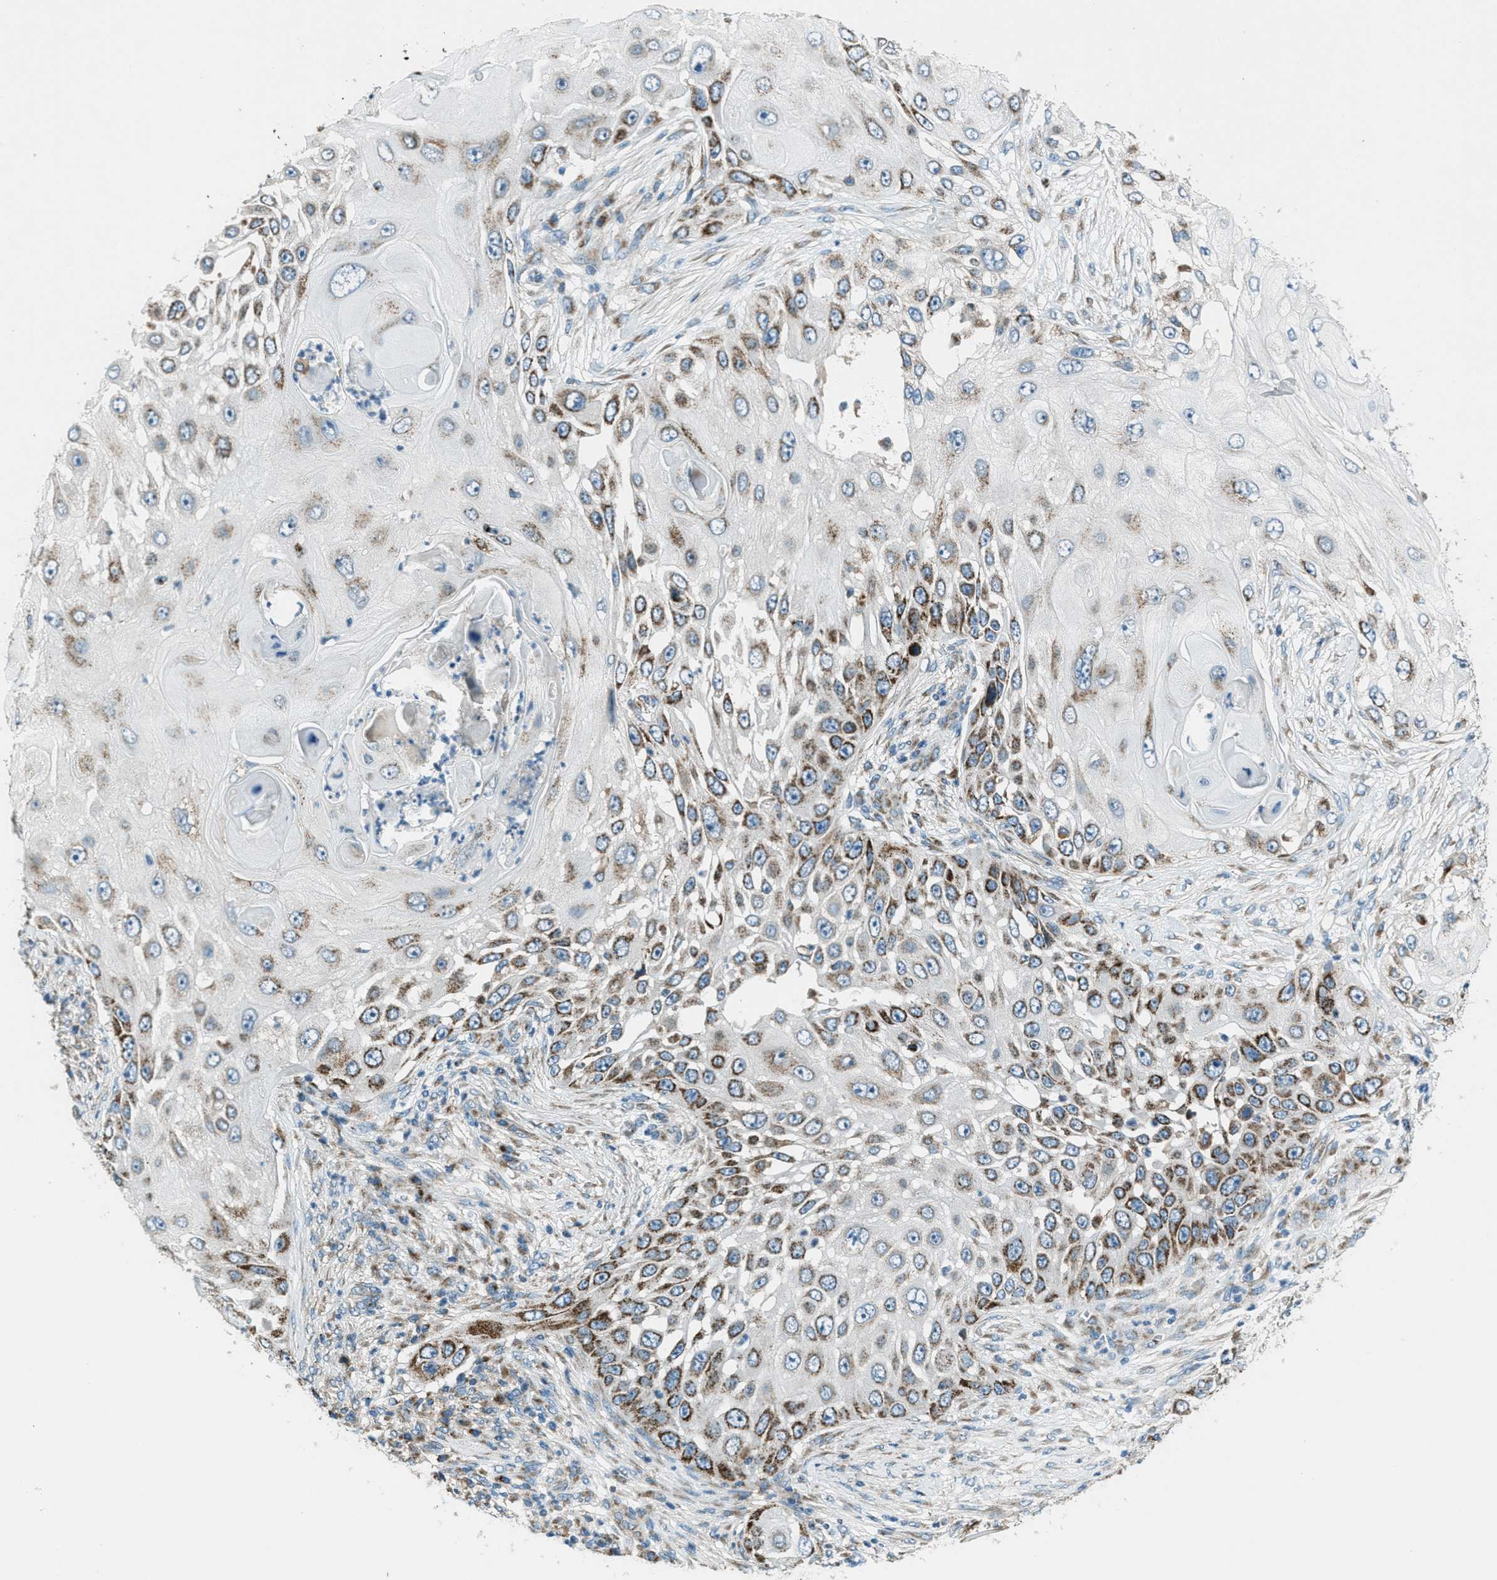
{"staining": {"intensity": "strong", "quantity": ">75%", "location": "cytoplasmic/membranous"}, "tissue": "skin cancer", "cell_type": "Tumor cells", "image_type": "cancer", "snomed": [{"axis": "morphology", "description": "Squamous cell carcinoma, NOS"}, {"axis": "topography", "description": "Skin"}], "caption": "The histopathology image reveals immunohistochemical staining of squamous cell carcinoma (skin). There is strong cytoplasmic/membranous positivity is seen in about >75% of tumor cells.", "gene": "BCKDK", "patient": {"sex": "female", "age": 44}}